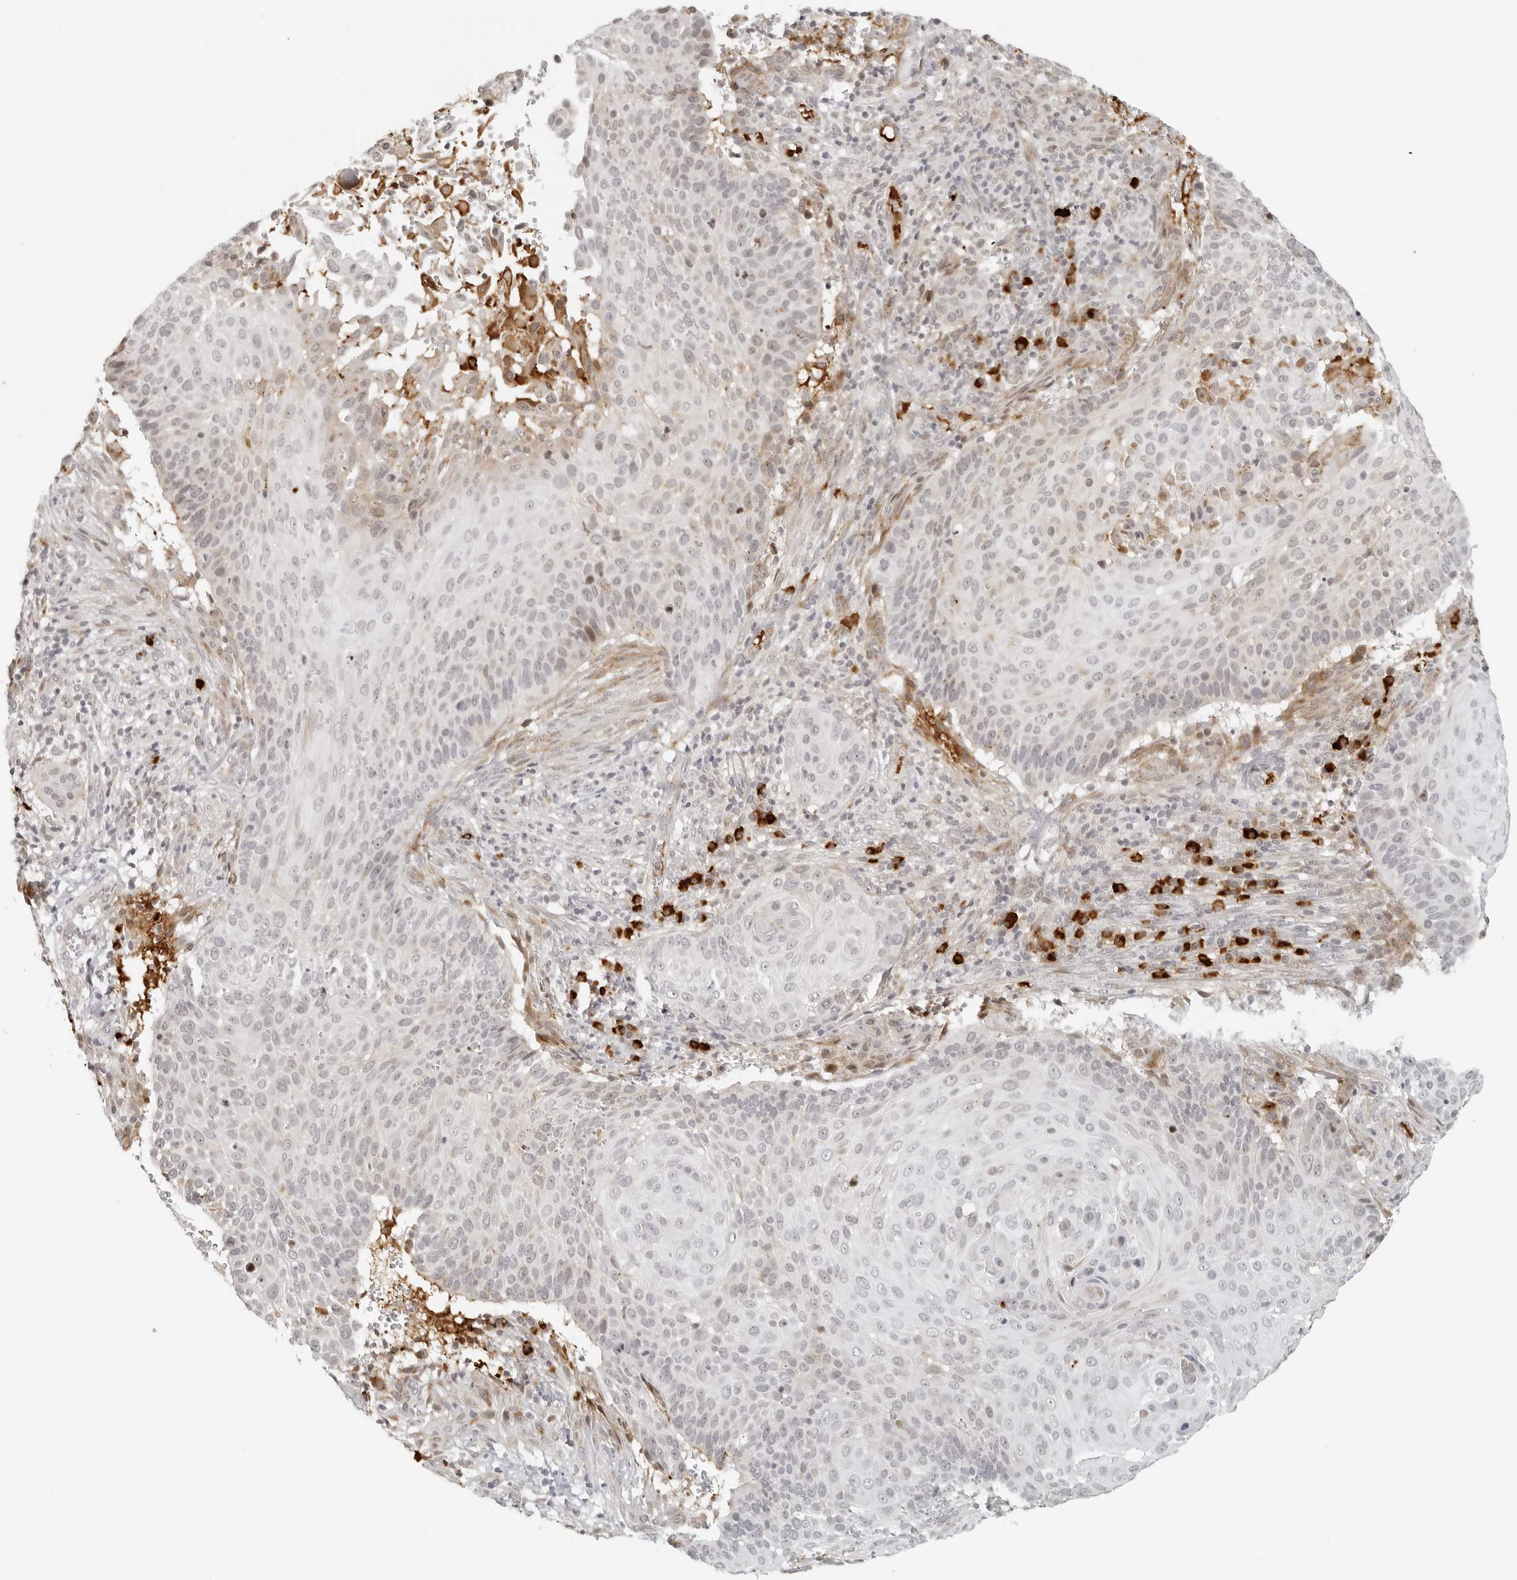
{"staining": {"intensity": "weak", "quantity": "<25%", "location": "nuclear"}, "tissue": "cervical cancer", "cell_type": "Tumor cells", "image_type": "cancer", "snomed": [{"axis": "morphology", "description": "Squamous cell carcinoma, NOS"}, {"axis": "topography", "description": "Cervix"}], "caption": "This image is of cervical cancer stained with immunohistochemistry to label a protein in brown with the nuclei are counter-stained blue. There is no staining in tumor cells.", "gene": "ZNF678", "patient": {"sex": "female", "age": 74}}